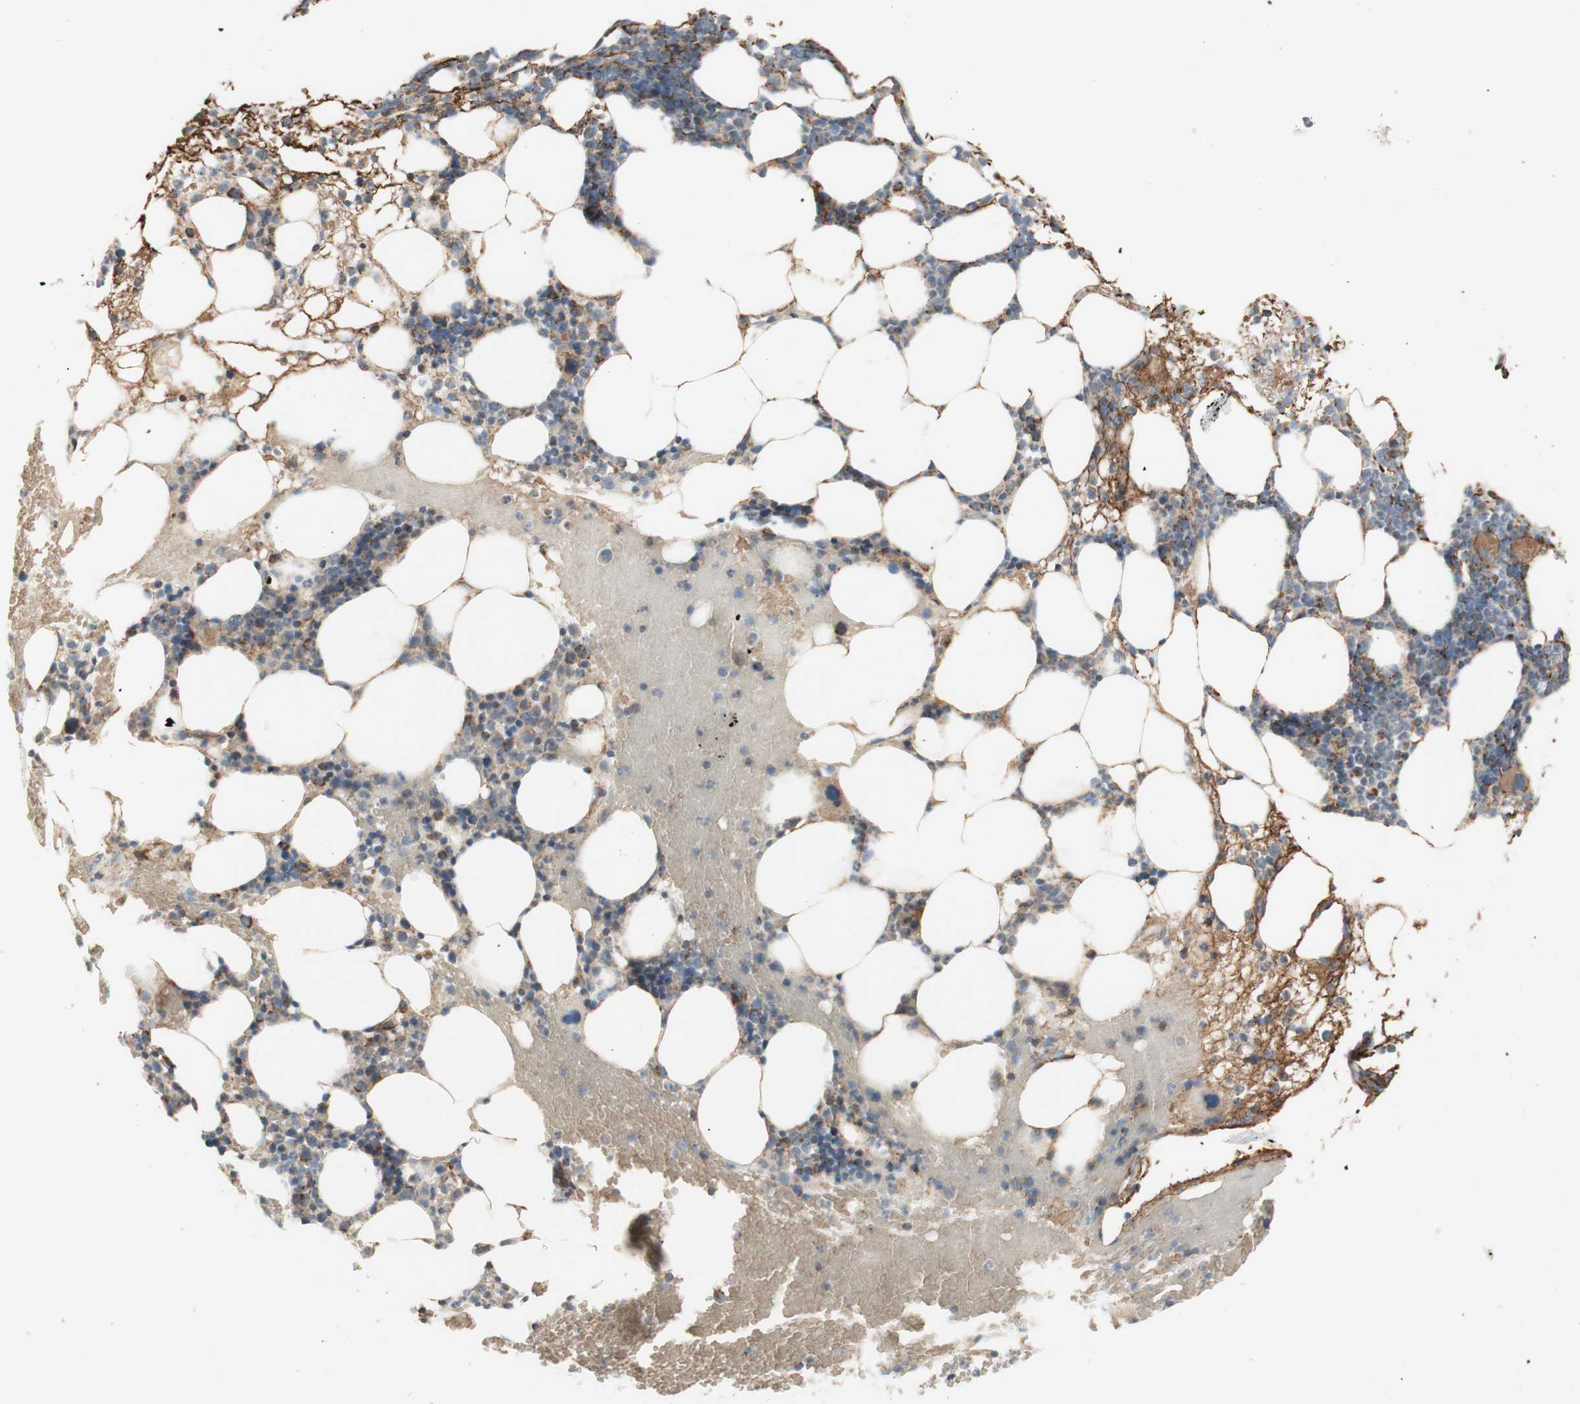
{"staining": {"intensity": "strong", "quantity": "25%-75%", "location": "cytoplasmic/membranous"}, "tissue": "bone marrow", "cell_type": "Hematopoietic cells", "image_type": "normal", "snomed": [{"axis": "morphology", "description": "Normal tissue, NOS"}, {"axis": "morphology", "description": "Inflammation, NOS"}, {"axis": "topography", "description": "Bone marrow"}], "caption": "Protein staining reveals strong cytoplasmic/membranous staining in about 25%-75% of hematopoietic cells in benign bone marrow. Ihc stains the protein of interest in brown and the nuclei are stained blue.", "gene": "LETM1", "patient": {"sex": "female", "age": 79}}